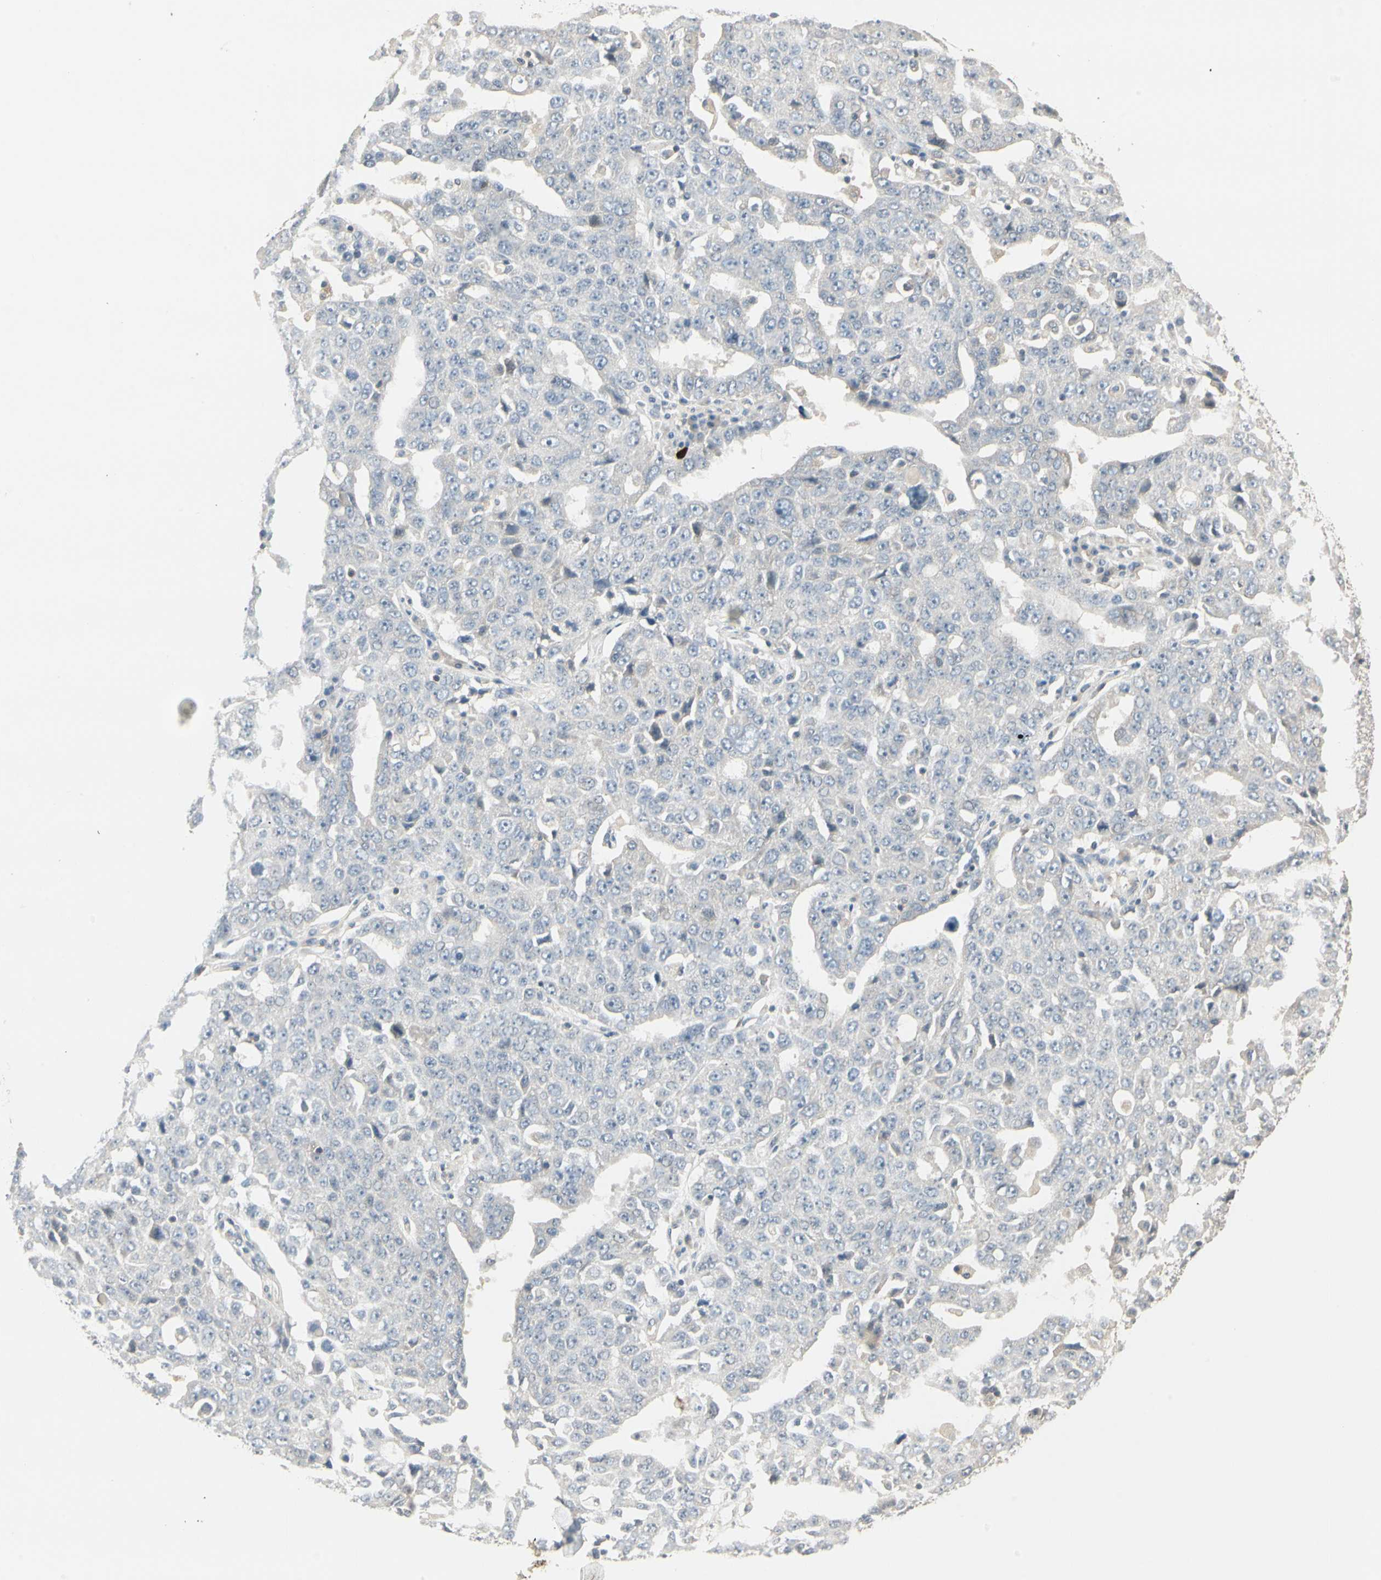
{"staining": {"intensity": "negative", "quantity": "none", "location": "none"}, "tissue": "ovarian cancer", "cell_type": "Tumor cells", "image_type": "cancer", "snomed": [{"axis": "morphology", "description": "Carcinoma, endometroid"}, {"axis": "topography", "description": "Ovary"}], "caption": "IHC histopathology image of neoplastic tissue: human ovarian endometroid carcinoma stained with DAB (3,3'-diaminobenzidine) displays no significant protein positivity in tumor cells.", "gene": "ZFP36", "patient": {"sex": "female", "age": 62}}